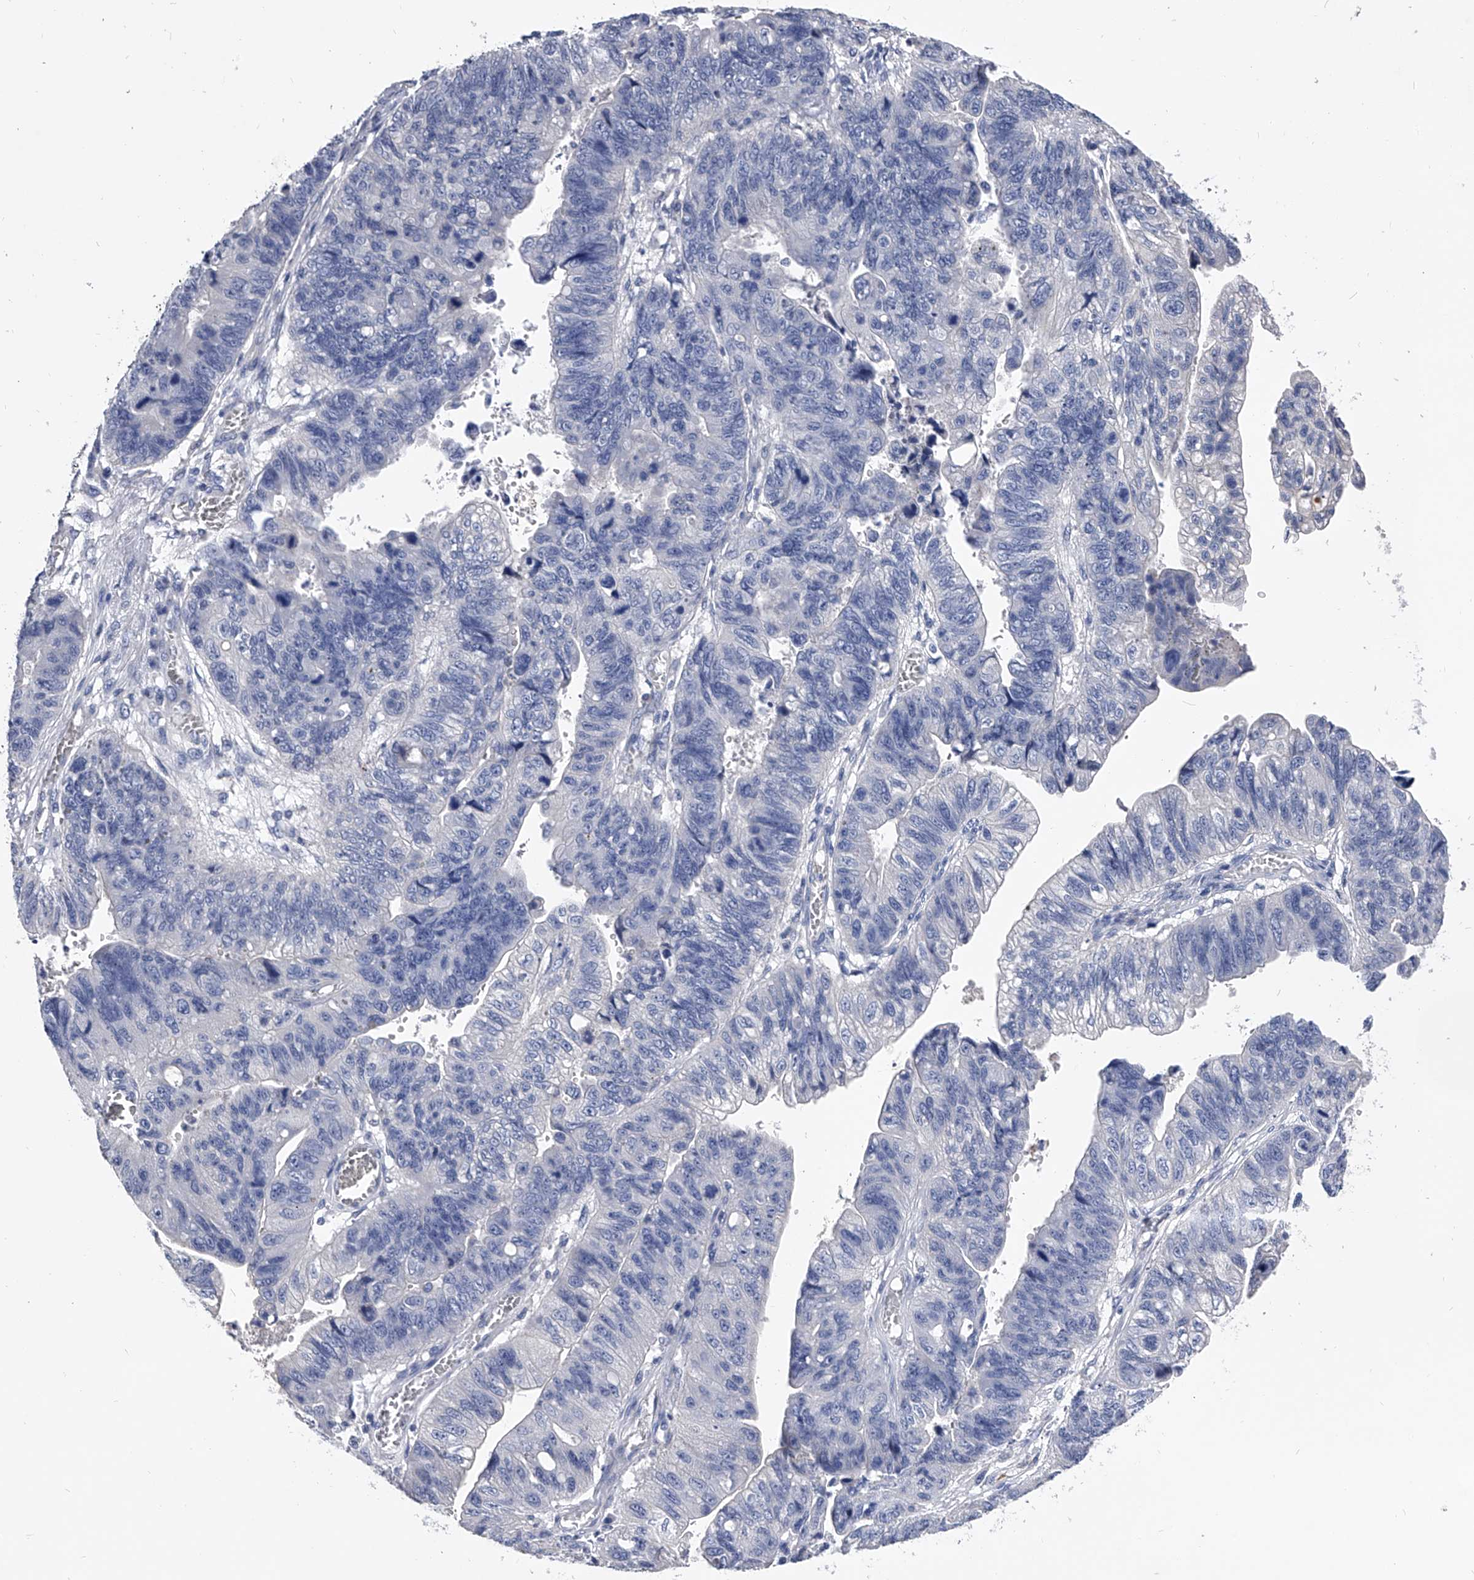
{"staining": {"intensity": "negative", "quantity": "none", "location": "none"}, "tissue": "stomach cancer", "cell_type": "Tumor cells", "image_type": "cancer", "snomed": [{"axis": "morphology", "description": "Adenocarcinoma, NOS"}, {"axis": "topography", "description": "Stomach"}], "caption": "This is an immunohistochemistry photomicrograph of stomach cancer. There is no positivity in tumor cells.", "gene": "EFCAB7", "patient": {"sex": "male", "age": 59}}